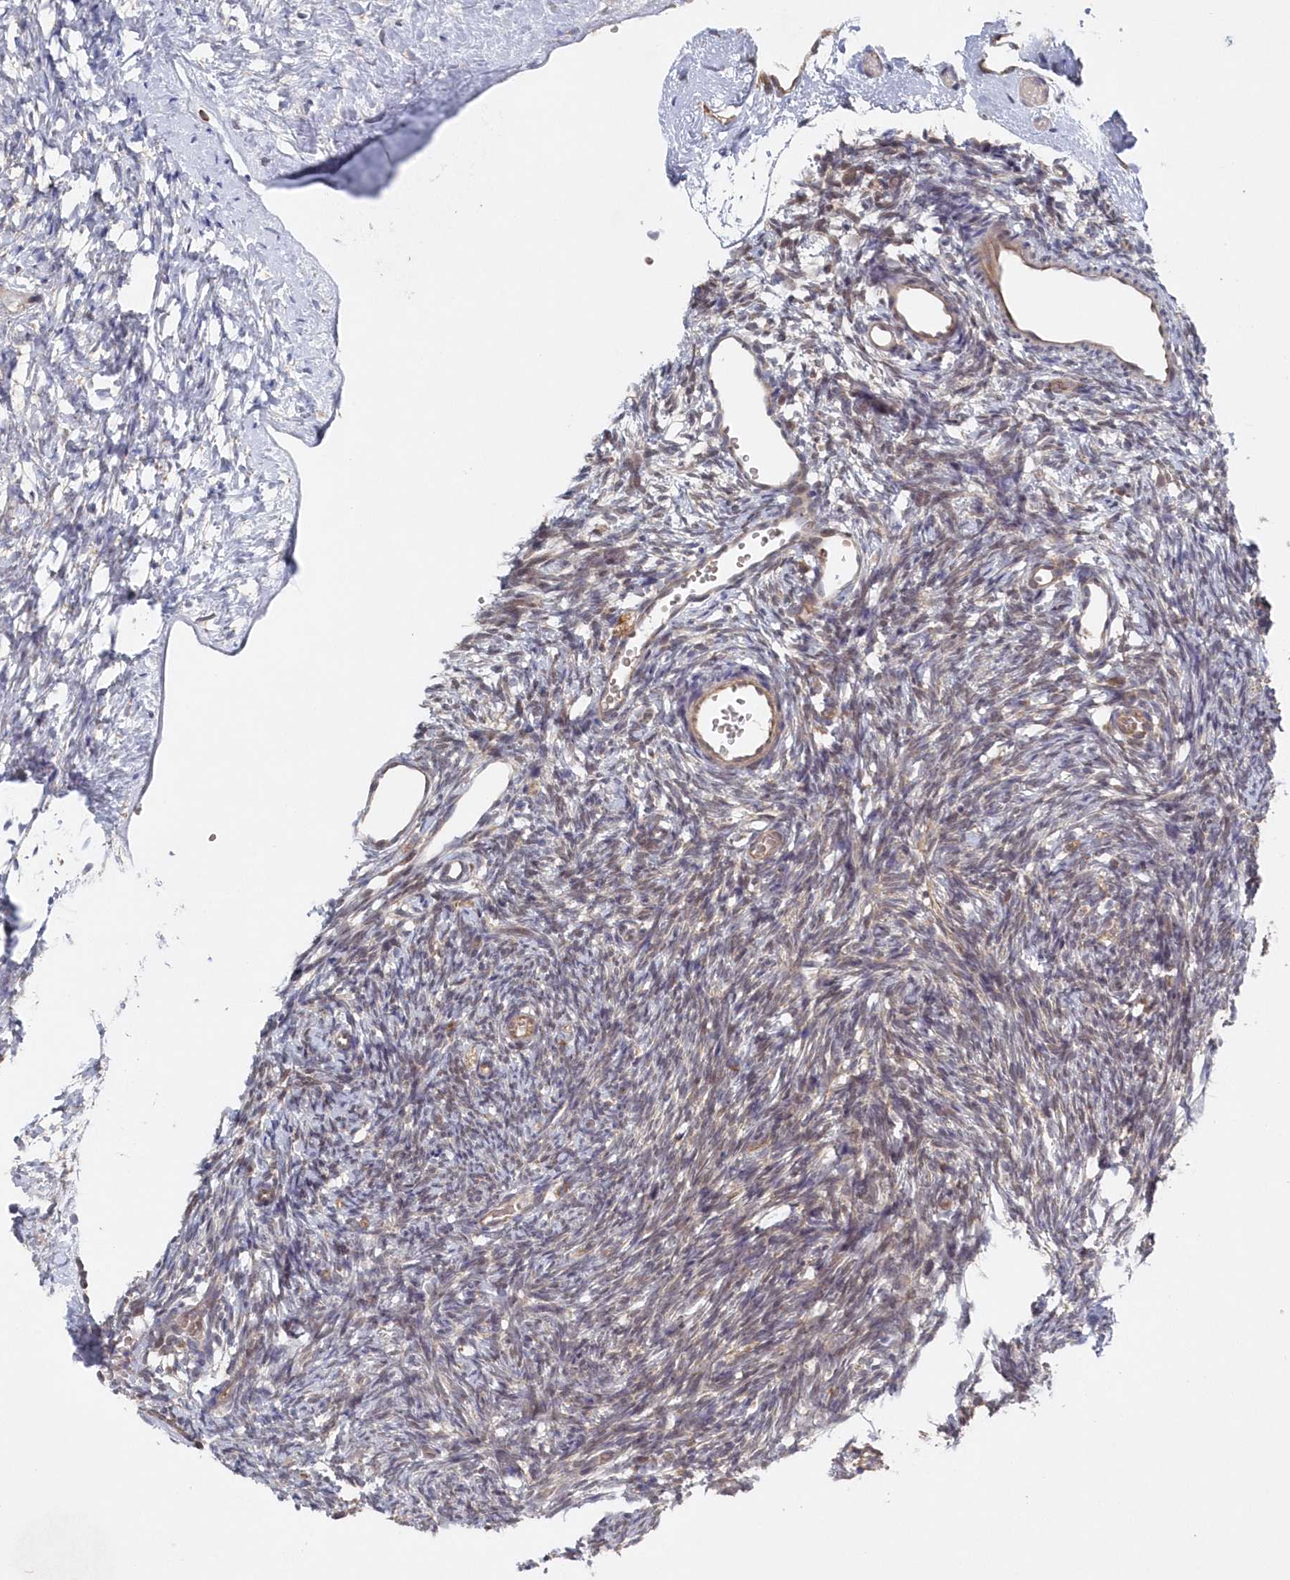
{"staining": {"intensity": "weak", "quantity": "<25%", "location": "cytoplasmic/membranous"}, "tissue": "ovary", "cell_type": "Ovarian stroma cells", "image_type": "normal", "snomed": [{"axis": "morphology", "description": "Normal tissue, NOS"}, {"axis": "topography", "description": "Ovary"}], "caption": "Immunohistochemistry (IHC) histopathology image of benign ovary stained for a protein (brown), which demonstrates no expression in ovarian stroma cells. (Brightfield microscopy of DAB IHC at high magnification).", "gene": "ASNSD1", "patient": {"sex": "female", "age": 35}}